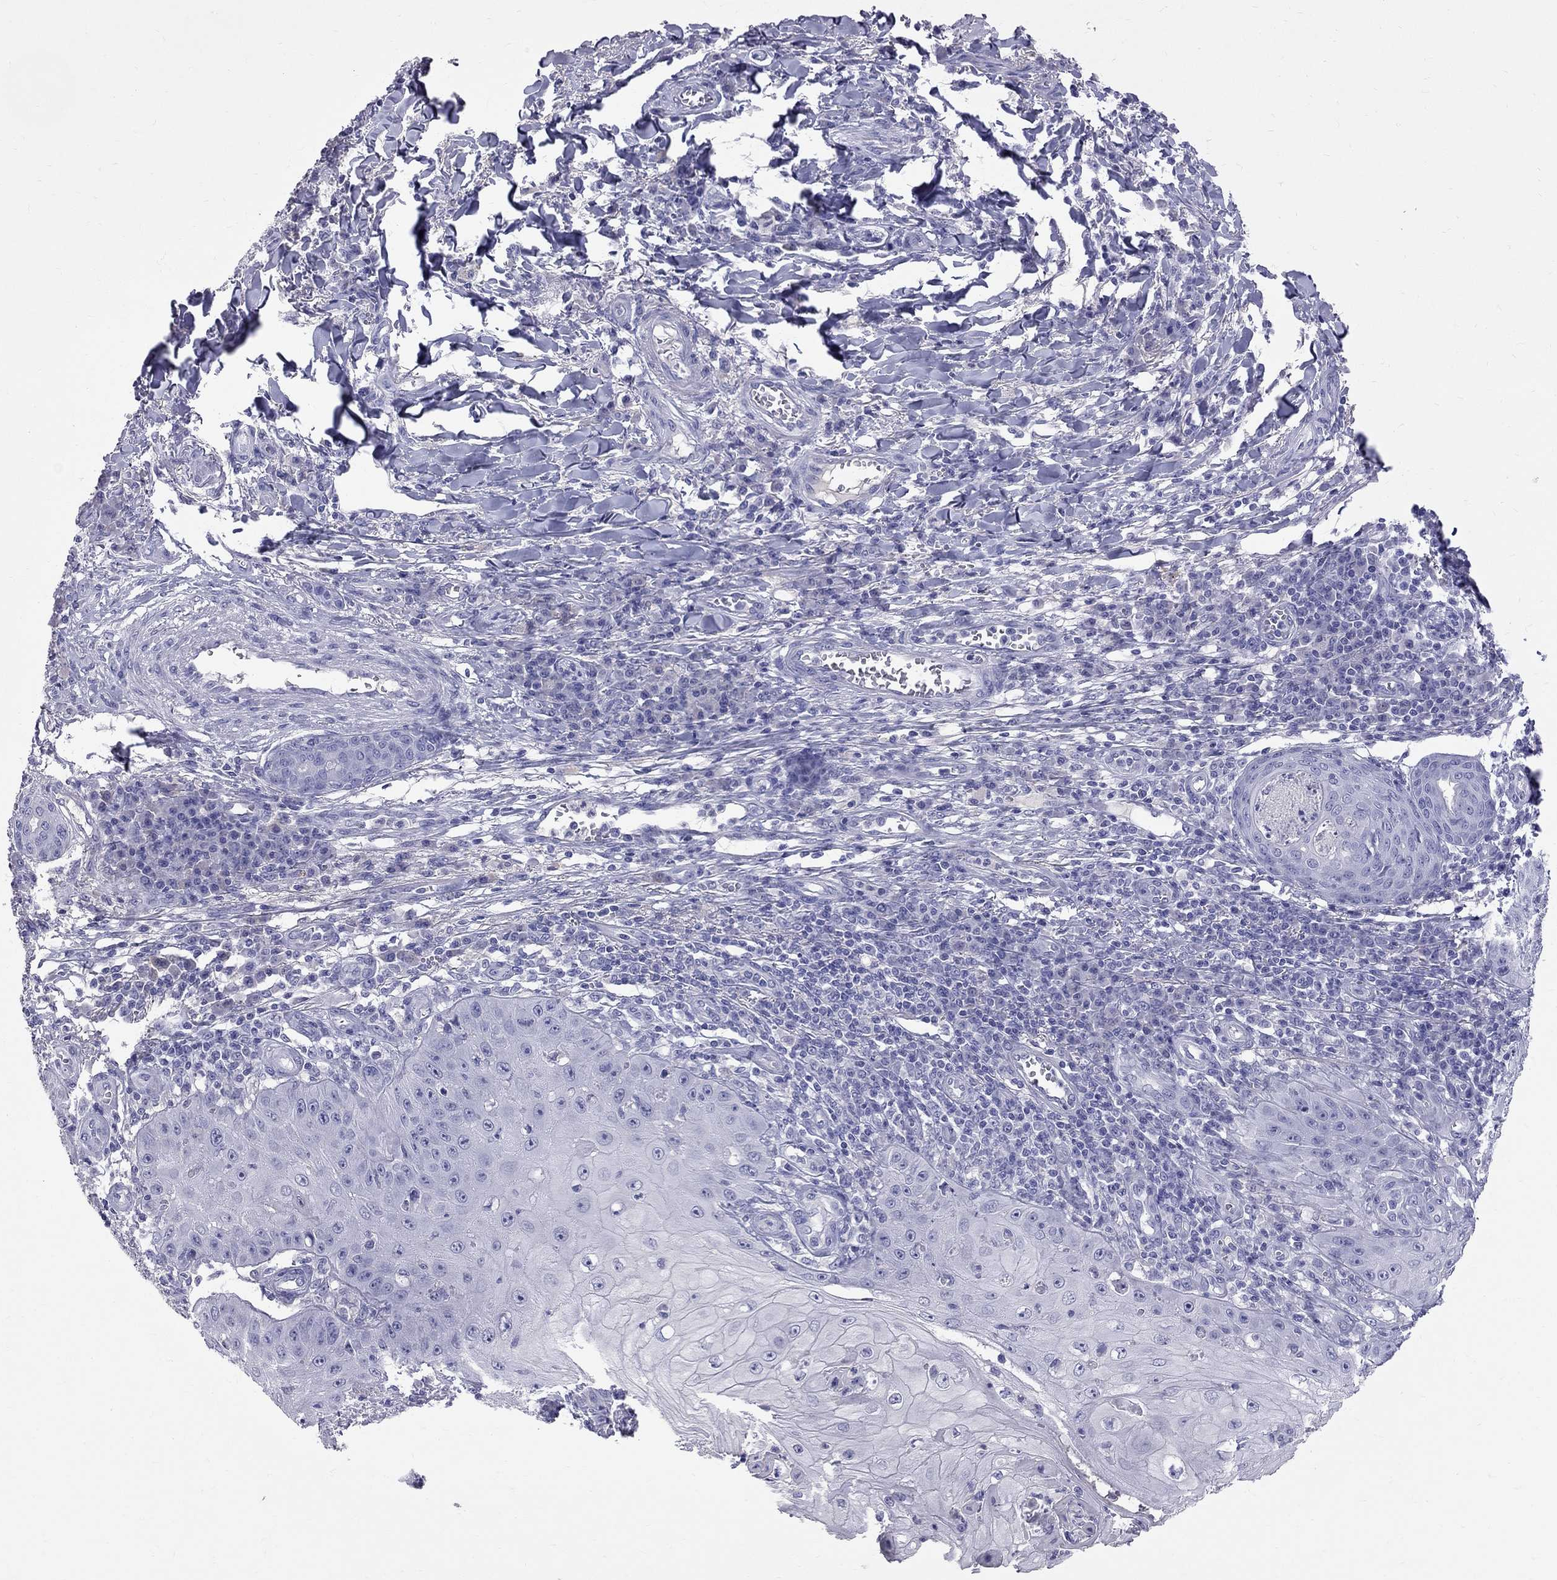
{"staining": {"intensity": "negative", "quantity": "none", "location": "none"}, "tissue": "skin cancer", "cell_type": "Tumor cells", "image_type": "cancer", "snomed": [{"axis": "morphology", "description": "Squamous cell carcinoma, NOS"}, {"axis": "topography", "description": "Skin"}], "caption": "A high-resolution micrograph shows immunohistochemistry staining of skin cancer, which exhibits no significant expression in tumor cells. The staining is performed using DAB (3,3'-diaminobenzidine) brown chromogen with nuclei counter-stained in using hematoxylin.", "gene": "CFAP91", "patient": {"sex": "male", "age": 70}}